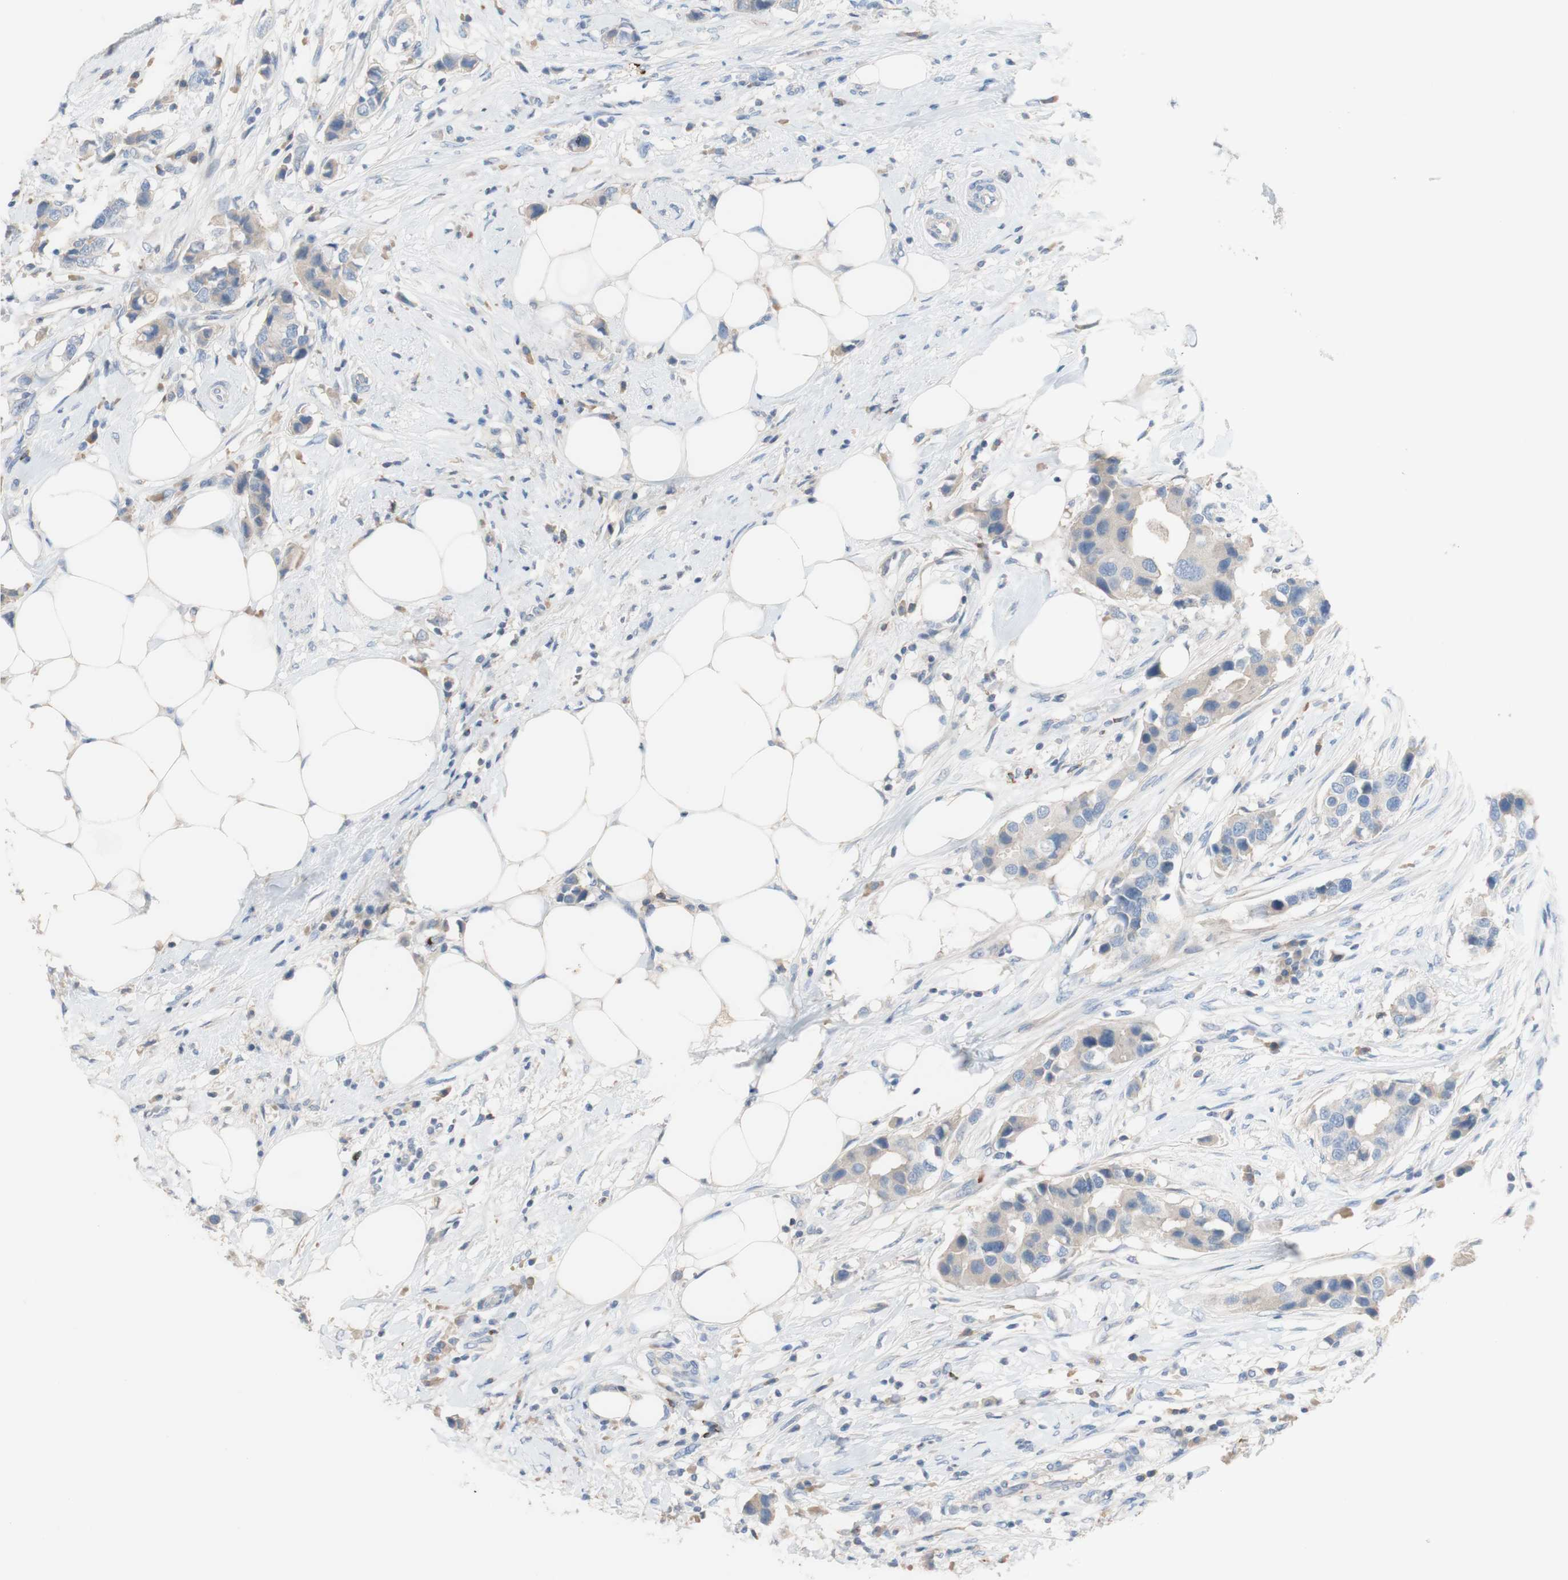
{"staining": {"intensity": "weak", "quantity": ">75%", "location": "cytoplasmic/membranous"}, "tissue": "breast cancer", "cell_type": "Tumor cells", "image_type": "cancer", "snomed": [{"axis": "morphology", "description": "Normal tissue, NOS"}, {"axis": "morphology", "description": "Duct carcinoma"}, {"axis": "topography", "description": "Breast"}], "caption": "Breast cancer (intraductal carcinoma) tissue demonstrates weak cytoplasmic/membranous staining in approximately >75% of tumor cells, visualized by immunohistochemistry. (Stains: DAB (3,3'-diaminobenzidine) in brown, nuclei in blue, Microscopy: brightfield microscopy at high magnification).", "gene": "PACSIN1", "patient": {"sex": "female", "age": 50}}